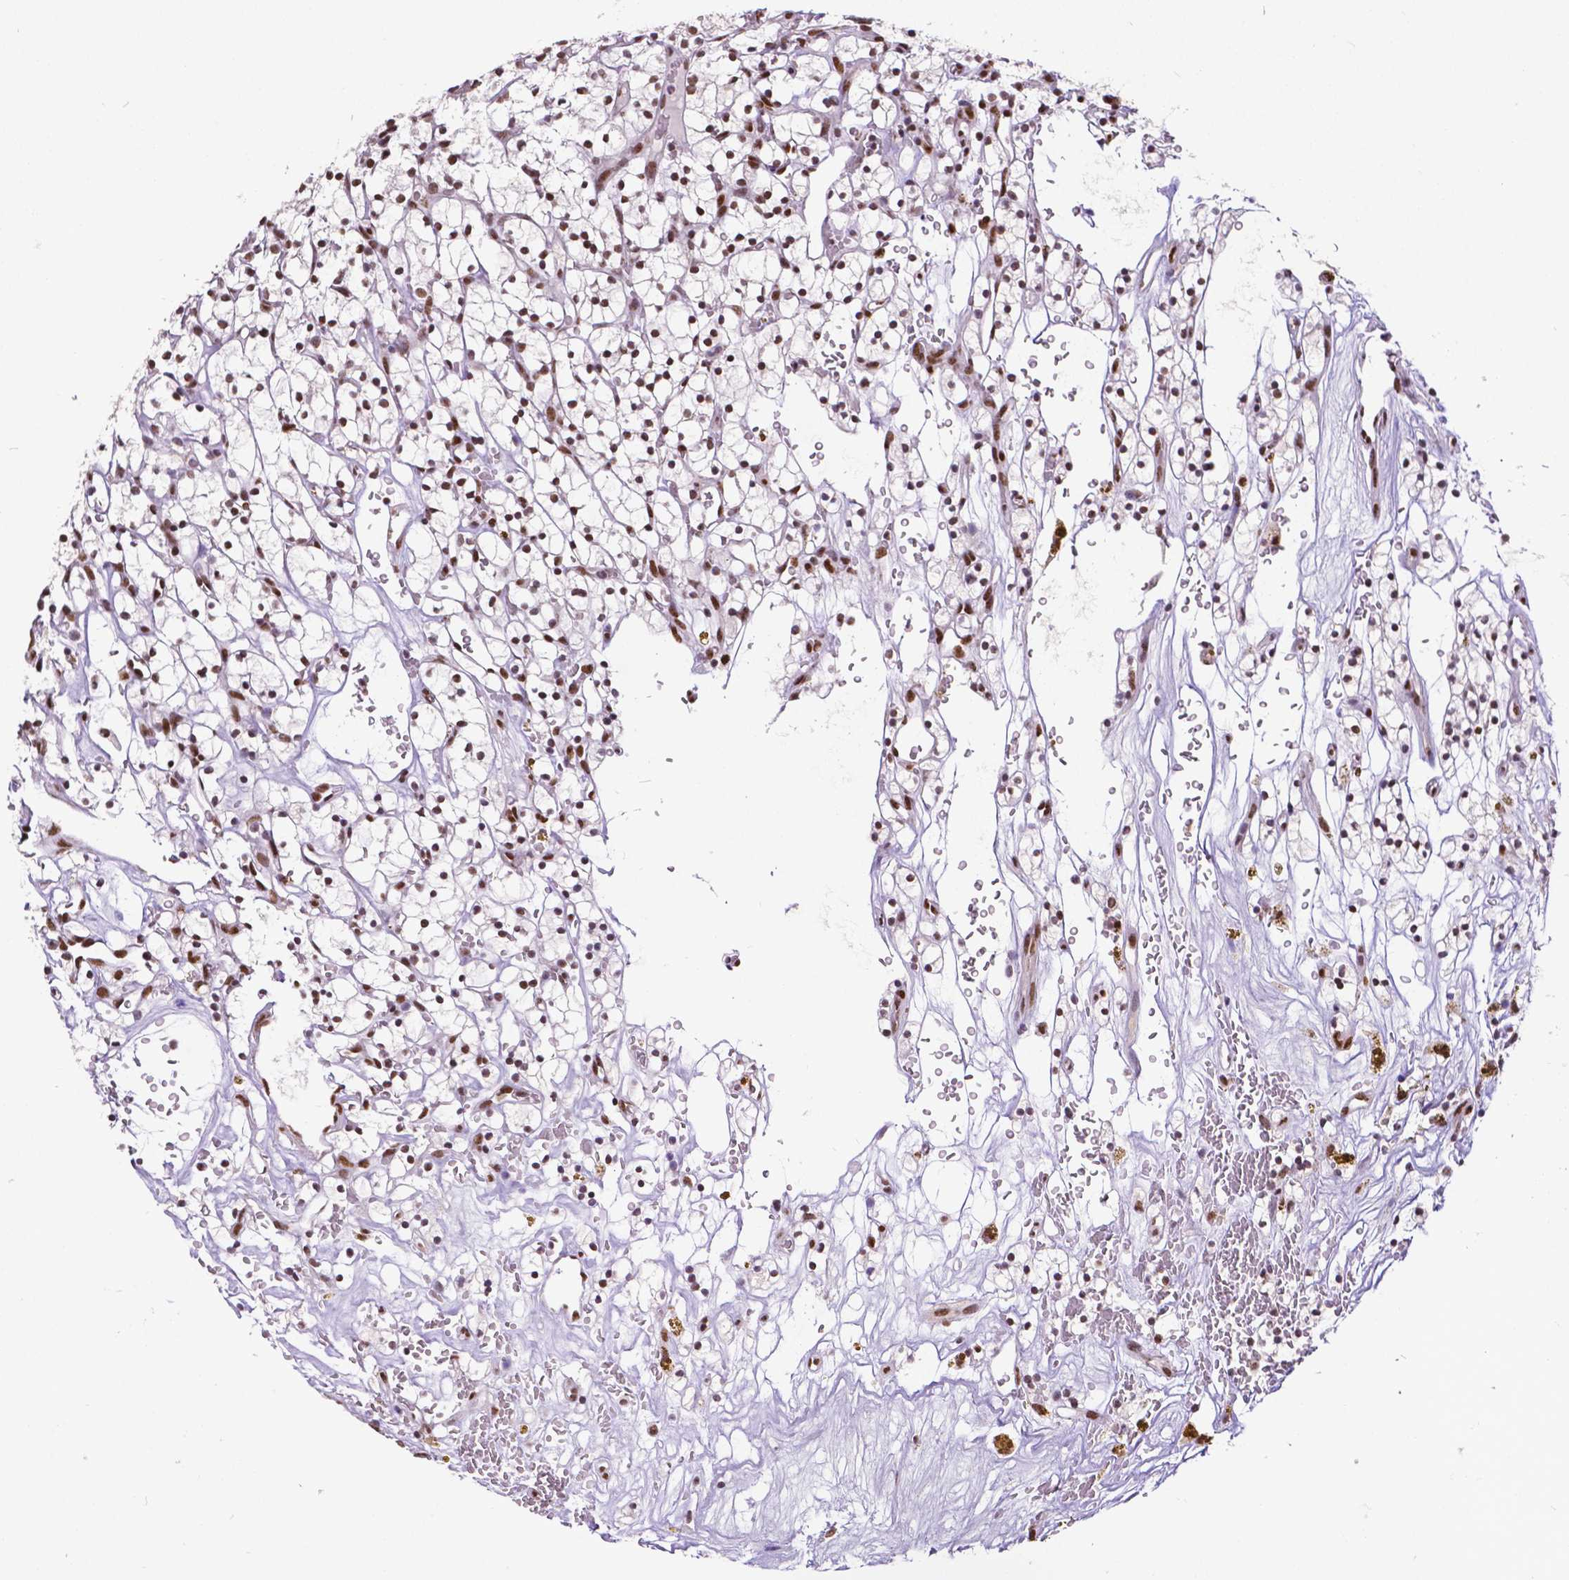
{"staining": {"intensity": "strong", "quantity": ">75%", "location": "nuclear"}, "tissue": "renal cancer", "cell_type": "Tumor cells", "image_type": "cancer", "snomed": [{"axis": "morphology", "description": "Adenocarcinoma, NOS"}, {"axis": "topography", "description": "Kidney"}], "caption": "Protein expression analysis of renal cancer exhibits strong nuclear positivity in approximately >75% of tumor cells.", "gene": "ATRX", "patient": {"sex": "female", "age": 64}}